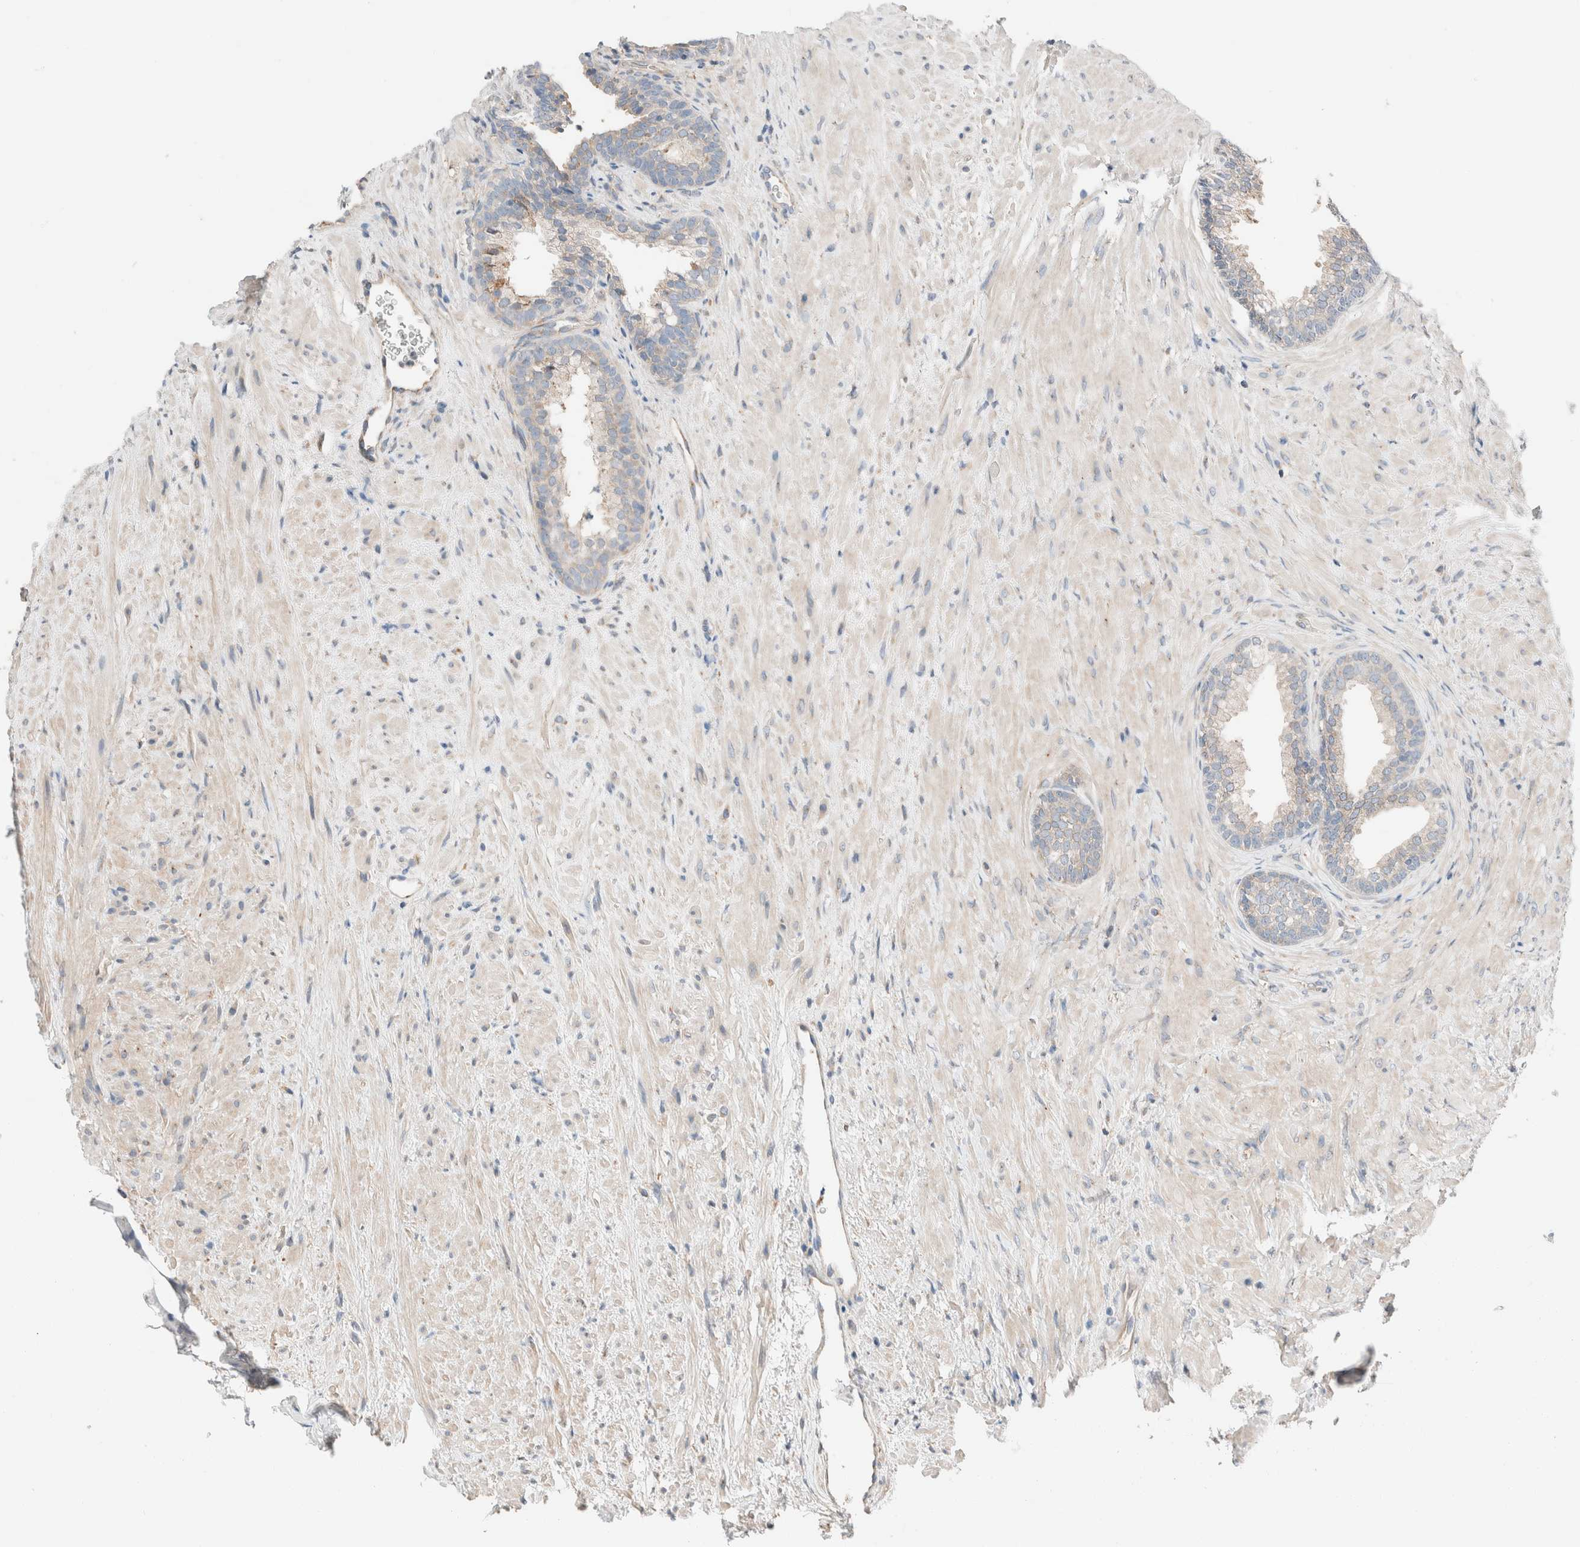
{"staining": {"intensity": "moderate", "quantity": "25%-75%", "location": "cytoplasmic/membranous"}, "tissue": "prostate", "cell_type": "Glandular cells", "image_type": "normal", "snomed": [{"axis": "morphology", "description": "Normal tissue, NOS"}, {"axis": "topography", "description": "Prostate"}], "caption": "Human prostate stained with a brown dye demonstrates moderate cytoplasmic/membranous positive expression in approximately 25%-75% of glandular cells.", "gene": "PCM1", "patient": {"sex": "male", "age": 76}}